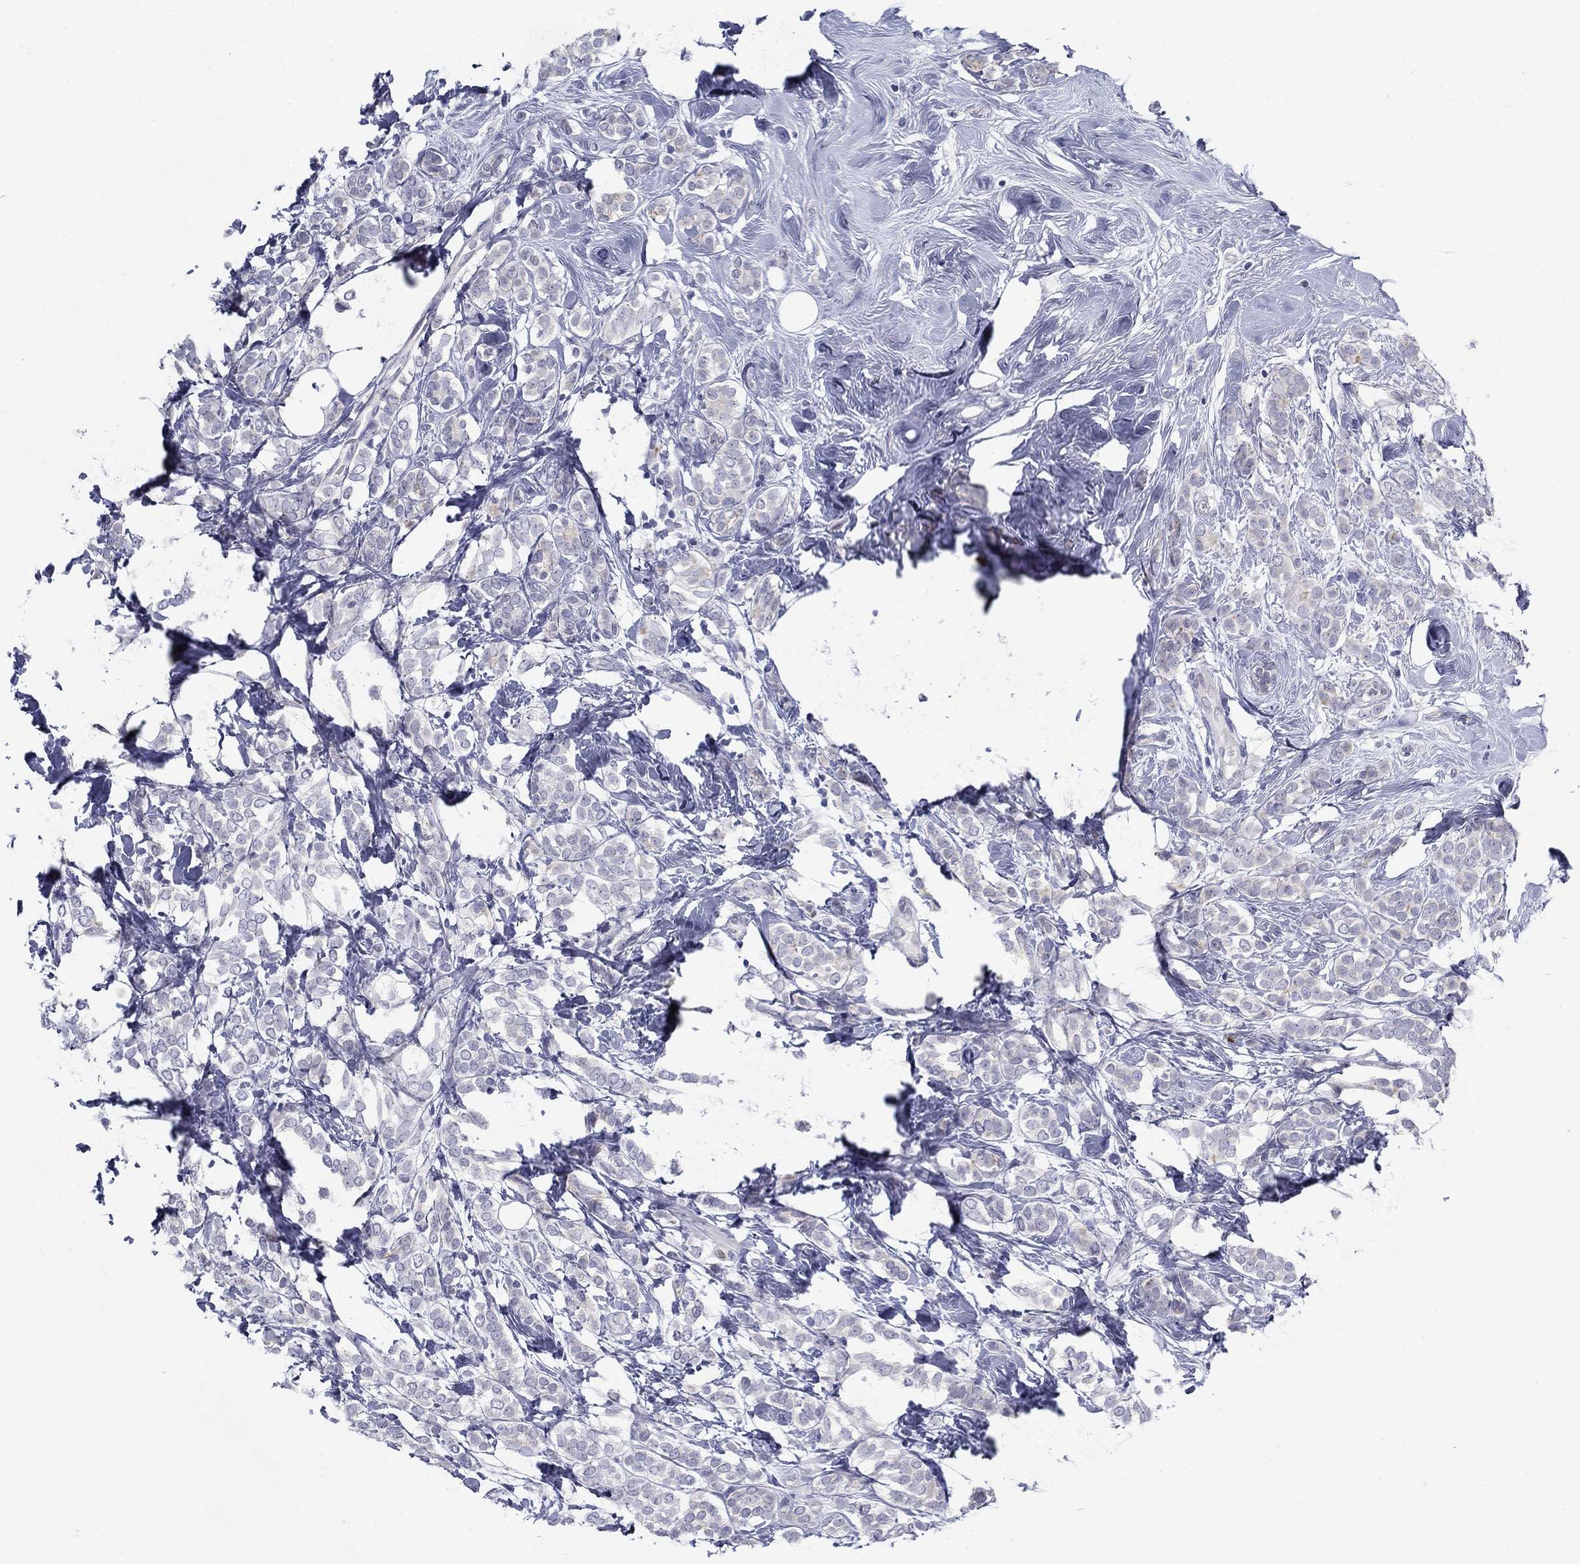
{"staining": {"intensity": "negative", "quantity": "none", "location": "none"}, "tissue": "breast cancer", "cell_type": "Tumor cells", "image_type": "cancer", "snomed": [{"axis": "morphology", "description": "Lobular carcinoma"}, {"axis": "topography", "description": "Breast"}], "caption": "Immunohistochemical staining of breast cancer (lobular carcinoma) demonstrates no significant expression in tumor cells.", "gene": "PLS1", "patient": {"sex": "female", "age": 49}}